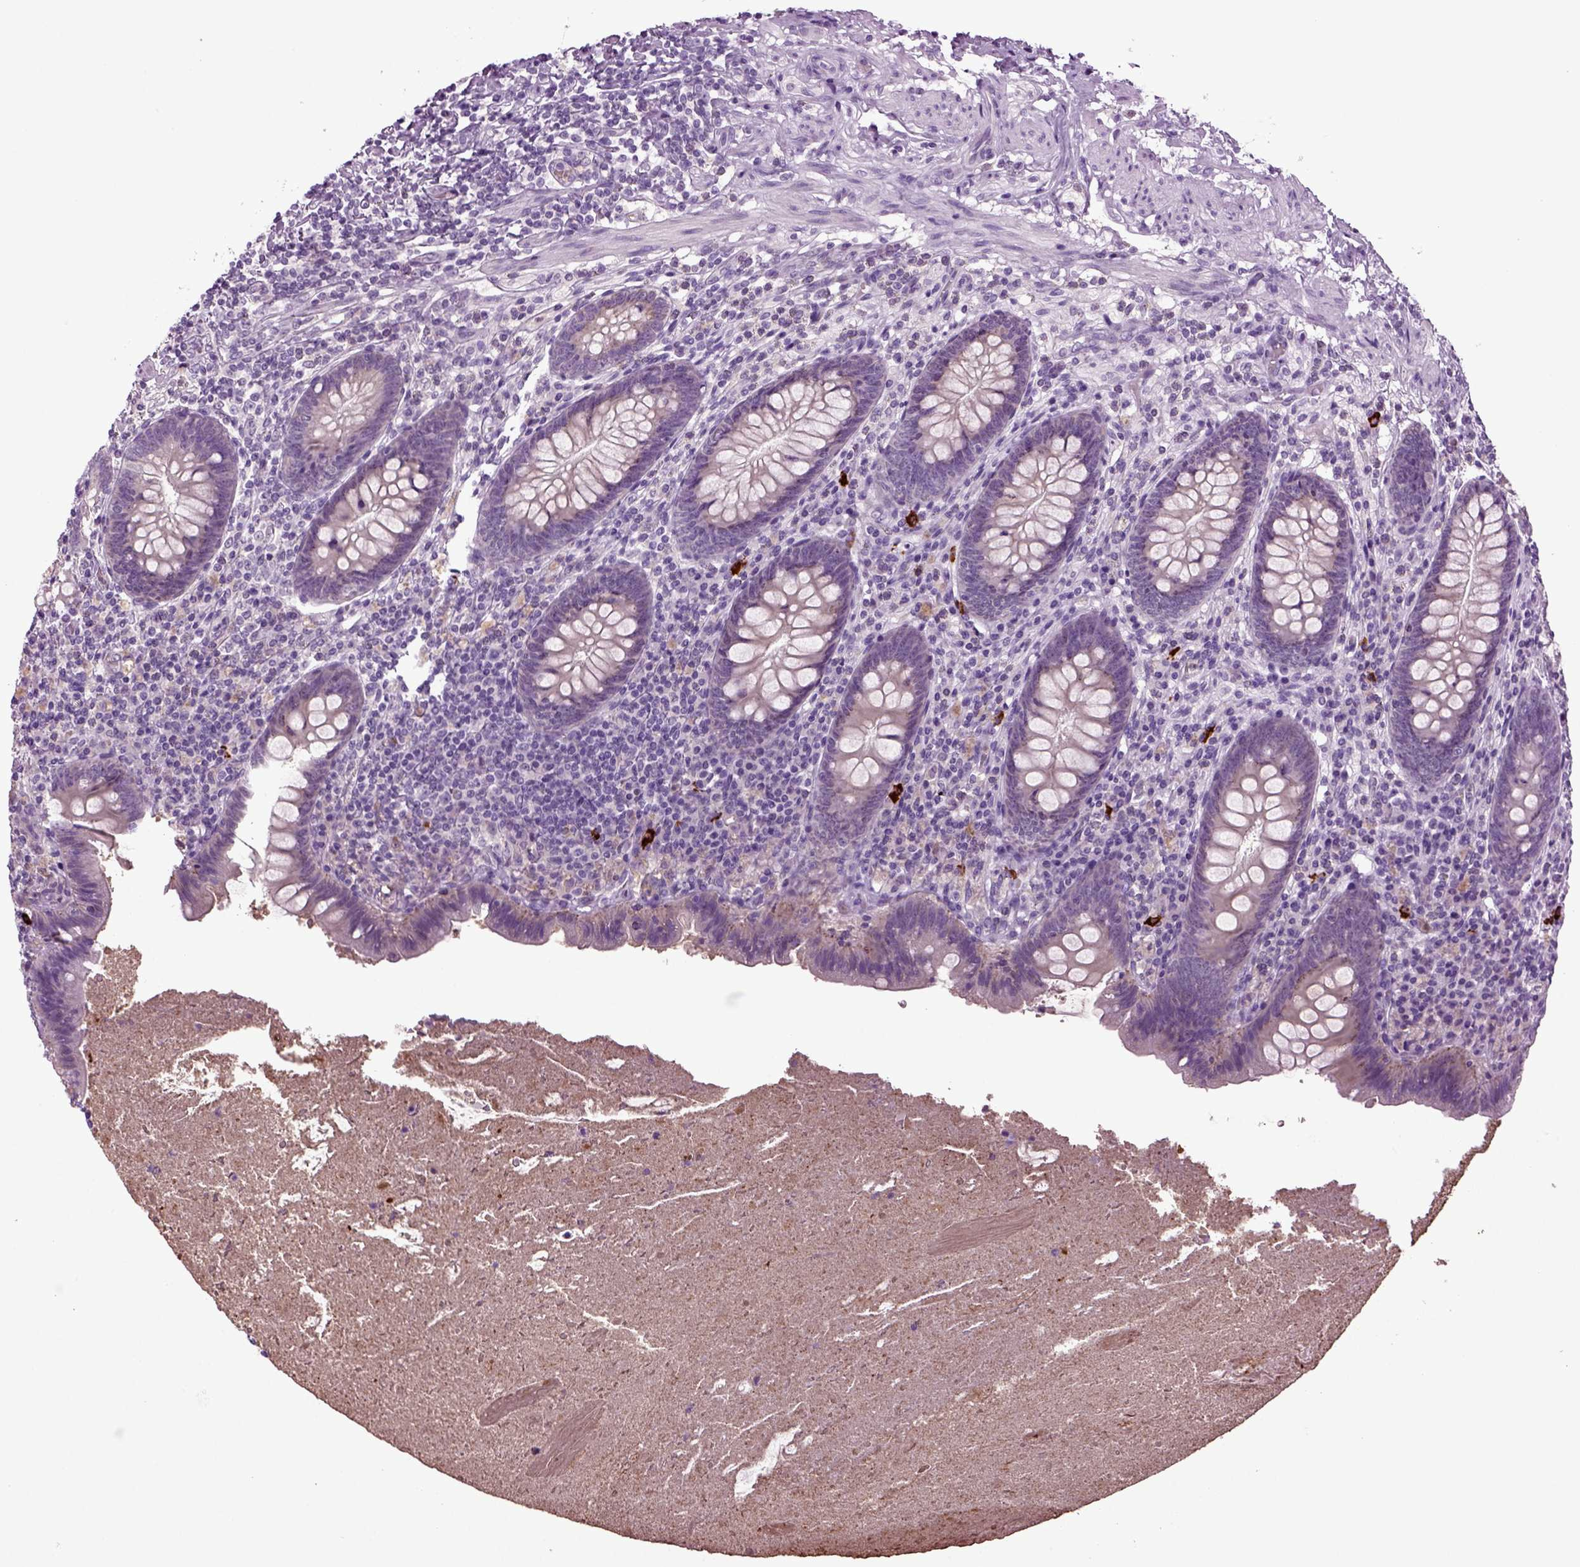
{"staining": {"intensity": "weak", "quantity": "<25%", "location": "cytoplasmic/membranous"}, "tissue": "appendix", "cell_type": "Glandular cells", "image_type": "normal", "snomed": [{"axis": "morphology", "description": "Normal tissue, NOS"}, {"axis": "topography", "description": "Appendix"}], "caption": "IHC of normal appendix displays no positivity in glandular cells.", "gene": "FGF11", "patient": {"sex": "male", "age": 47}}